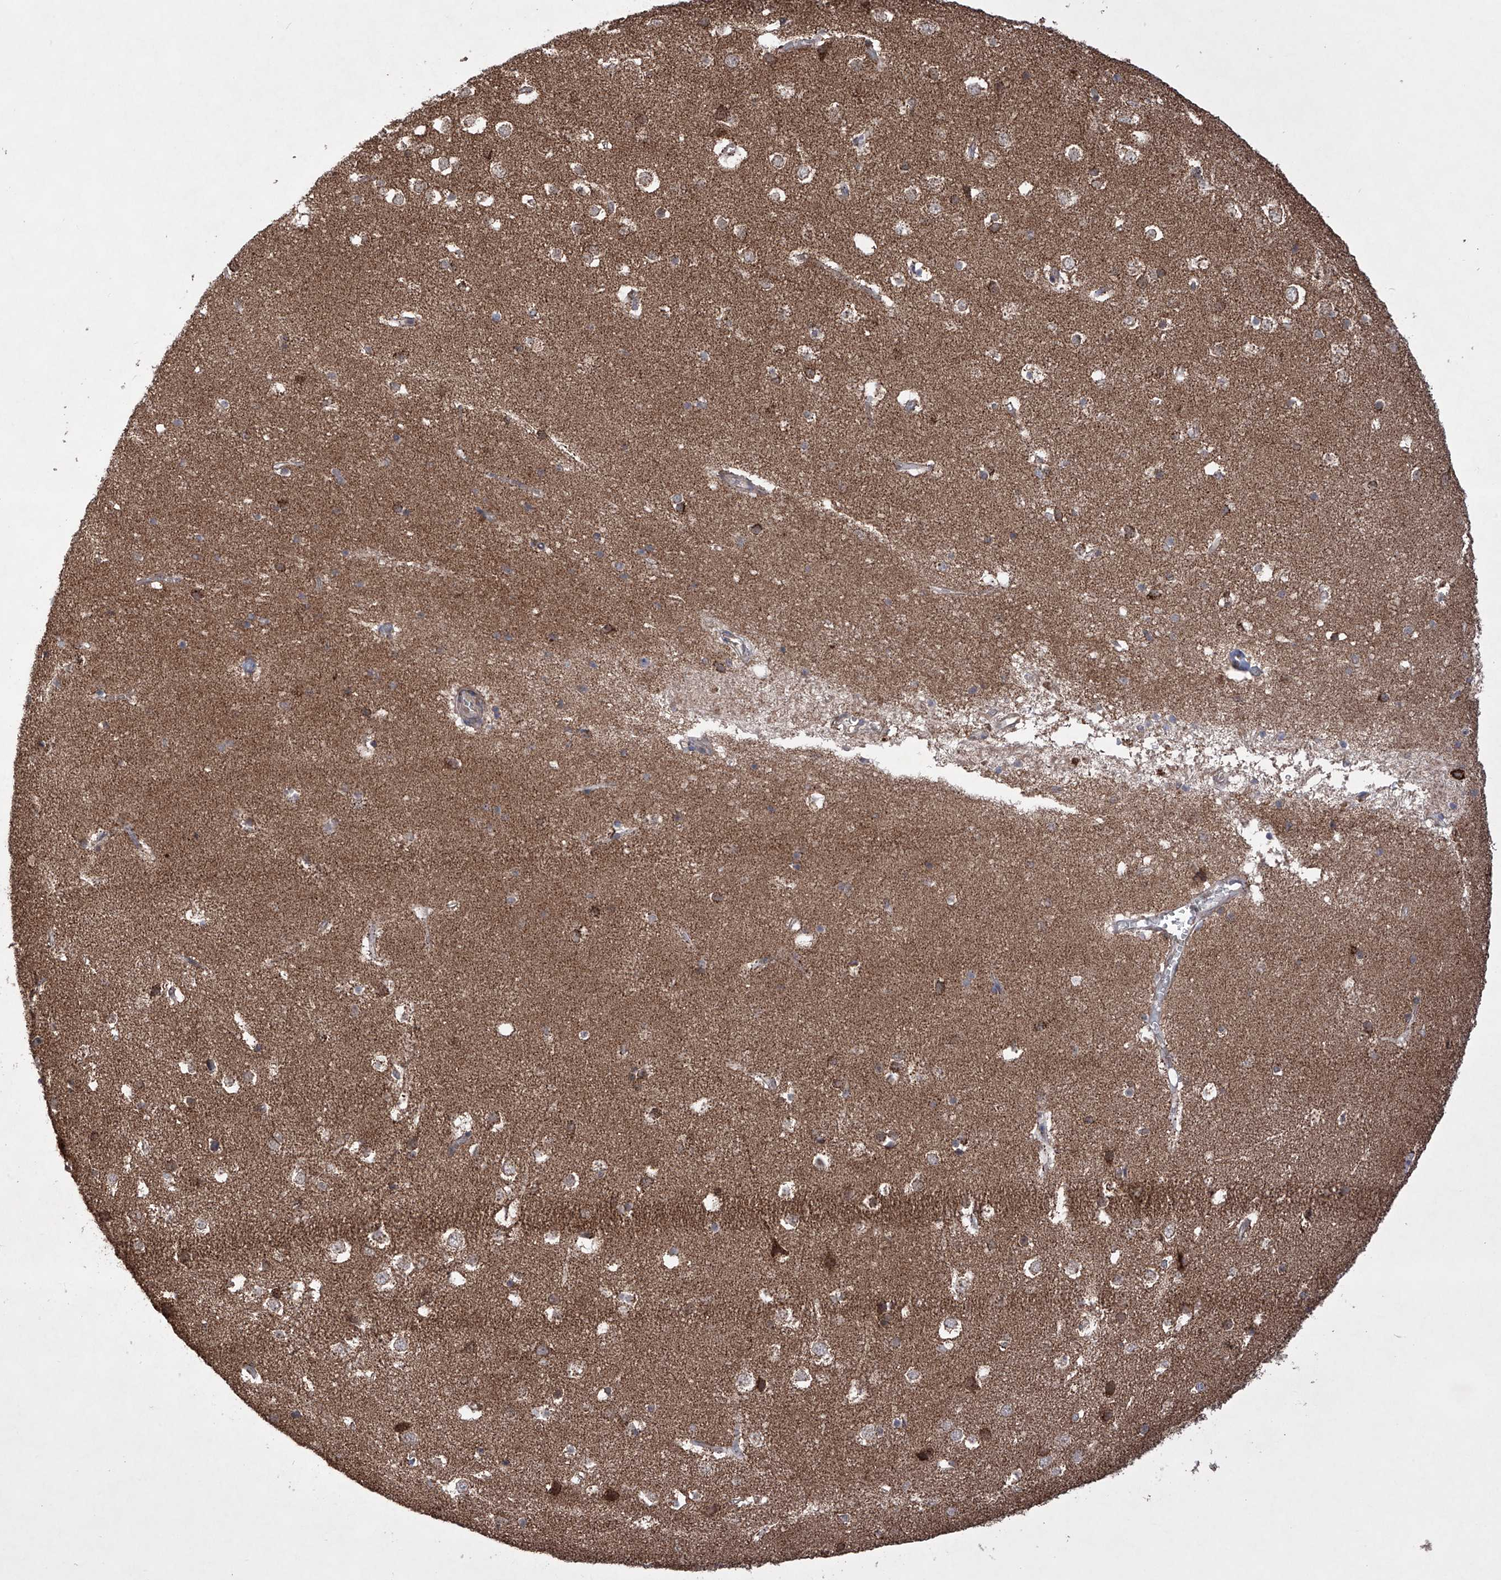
{"staining": {"intensity": "negative", "quantity": "none", "location": "none"}, "tissue": "cerebral cortex", "cell_type": "Endothelial cells", "image_type": "normal", "snomed": [{"axis": "morphology", "description": "Normal tissue, NOS"}, {"axis": "topography", "description": "Cerebral cortex"}], "caption": "Benign cerebral cortex was stained to show a protein in brown. There is no significant expression in endothelial cells. (DAB immunohistochemistry (IHC) with hematoxylin counter stain).", "gene": "SDHAF4", "patient": {"sex": "male", "age": 54}}